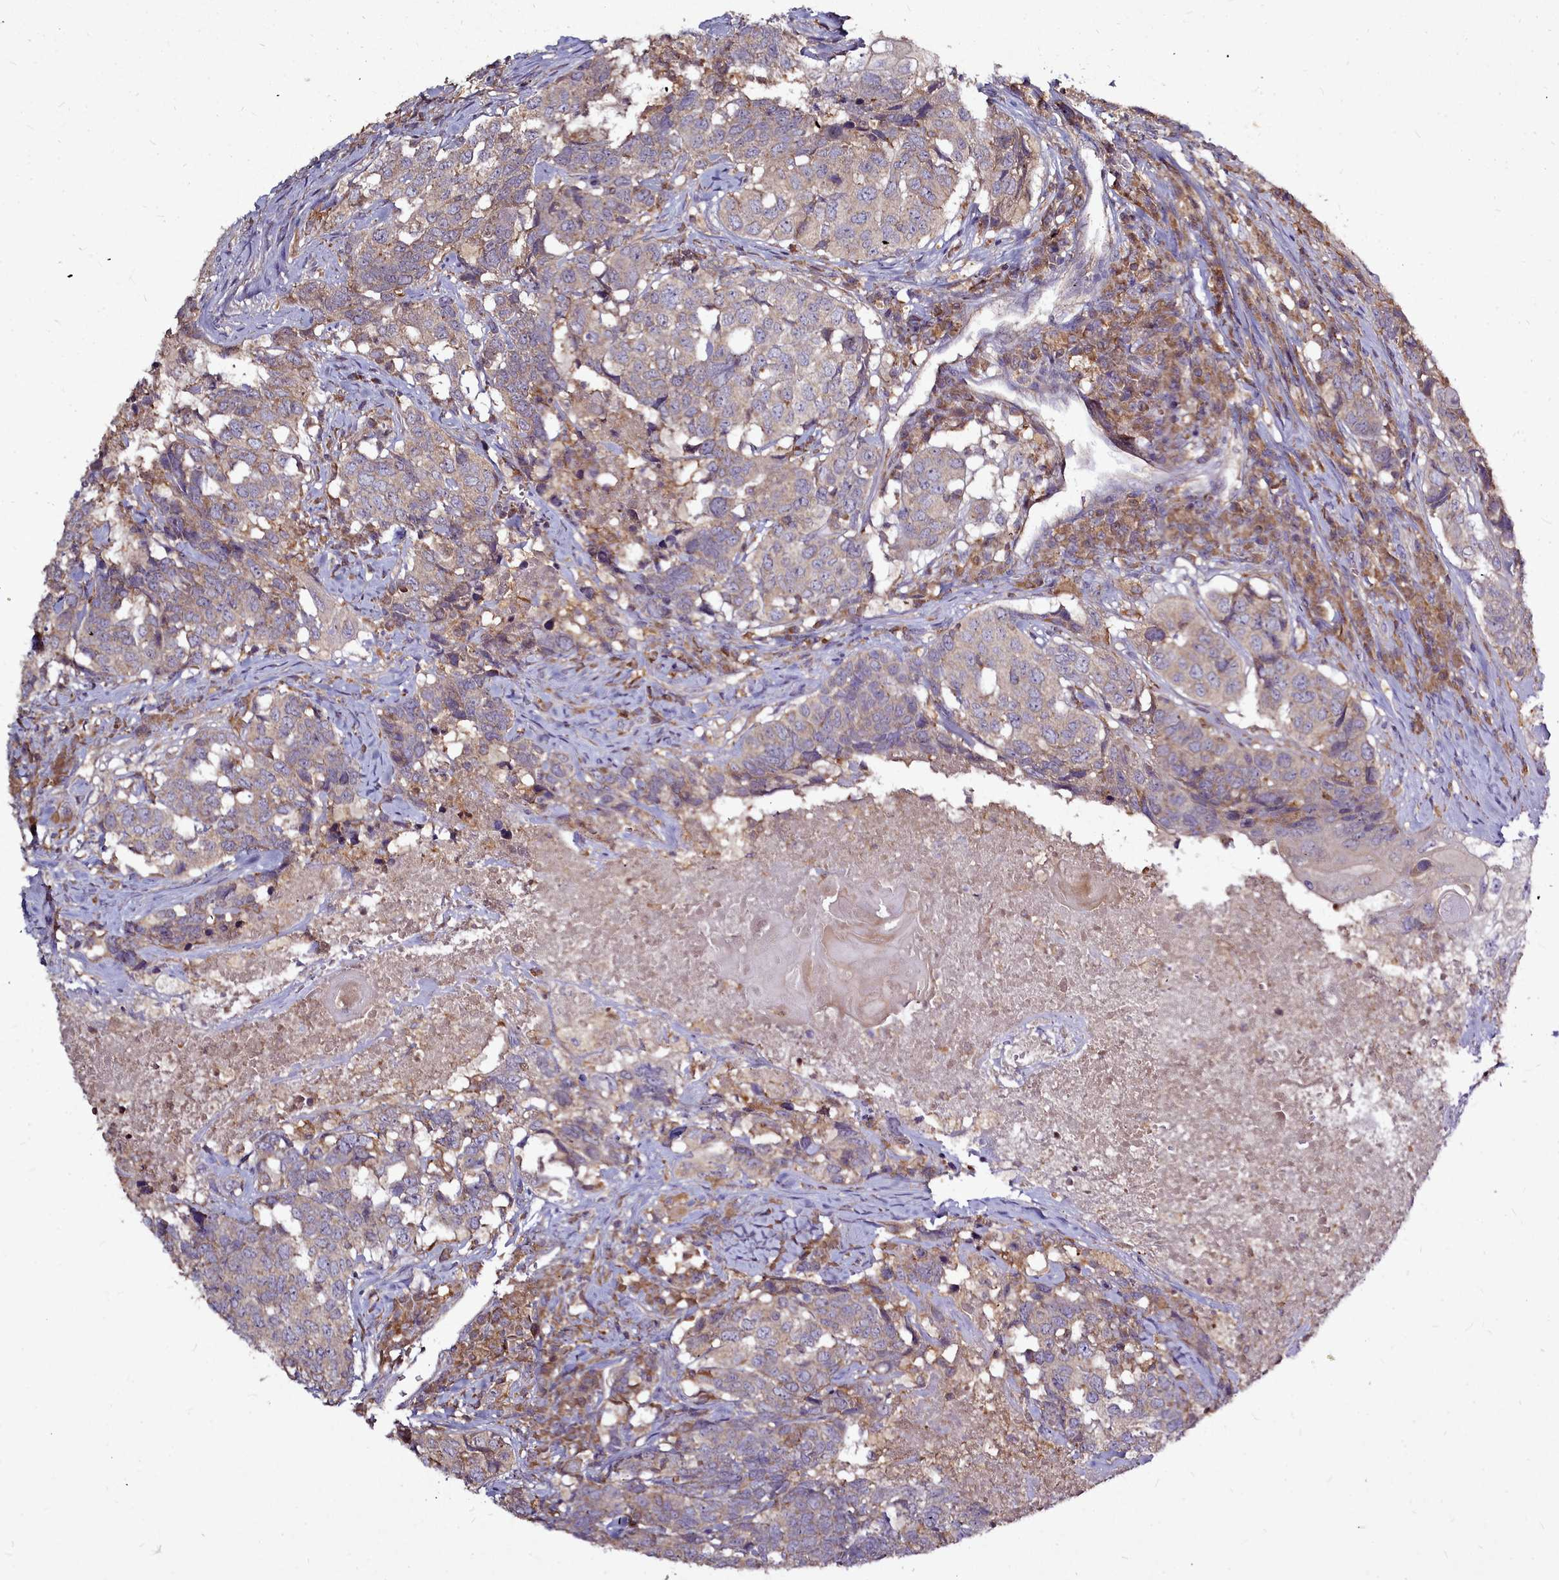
{"staining": {"intensity": "weak", "quantity": "25%-75%", "location": "cytoplasmic/membranous"}, "tissue": "head and neck cancer", "cell_type": "Tumor cells", "image_type": "cancer", "snomed": [{"axis": "morphology", "description": "Squamous cell carcinoma, NOS"}, {"axis": "topography", "description": "Head-Neck"}], "caption": "This histopathology image displays IHC staining of head and neck squamous cell carcinoma, with low weak cytoplasmic/membranous staining in approximately 25%-75% of tumor cells.", "gene": "NCKAP1L", "patient": {"sex": "male", "age": 66}}